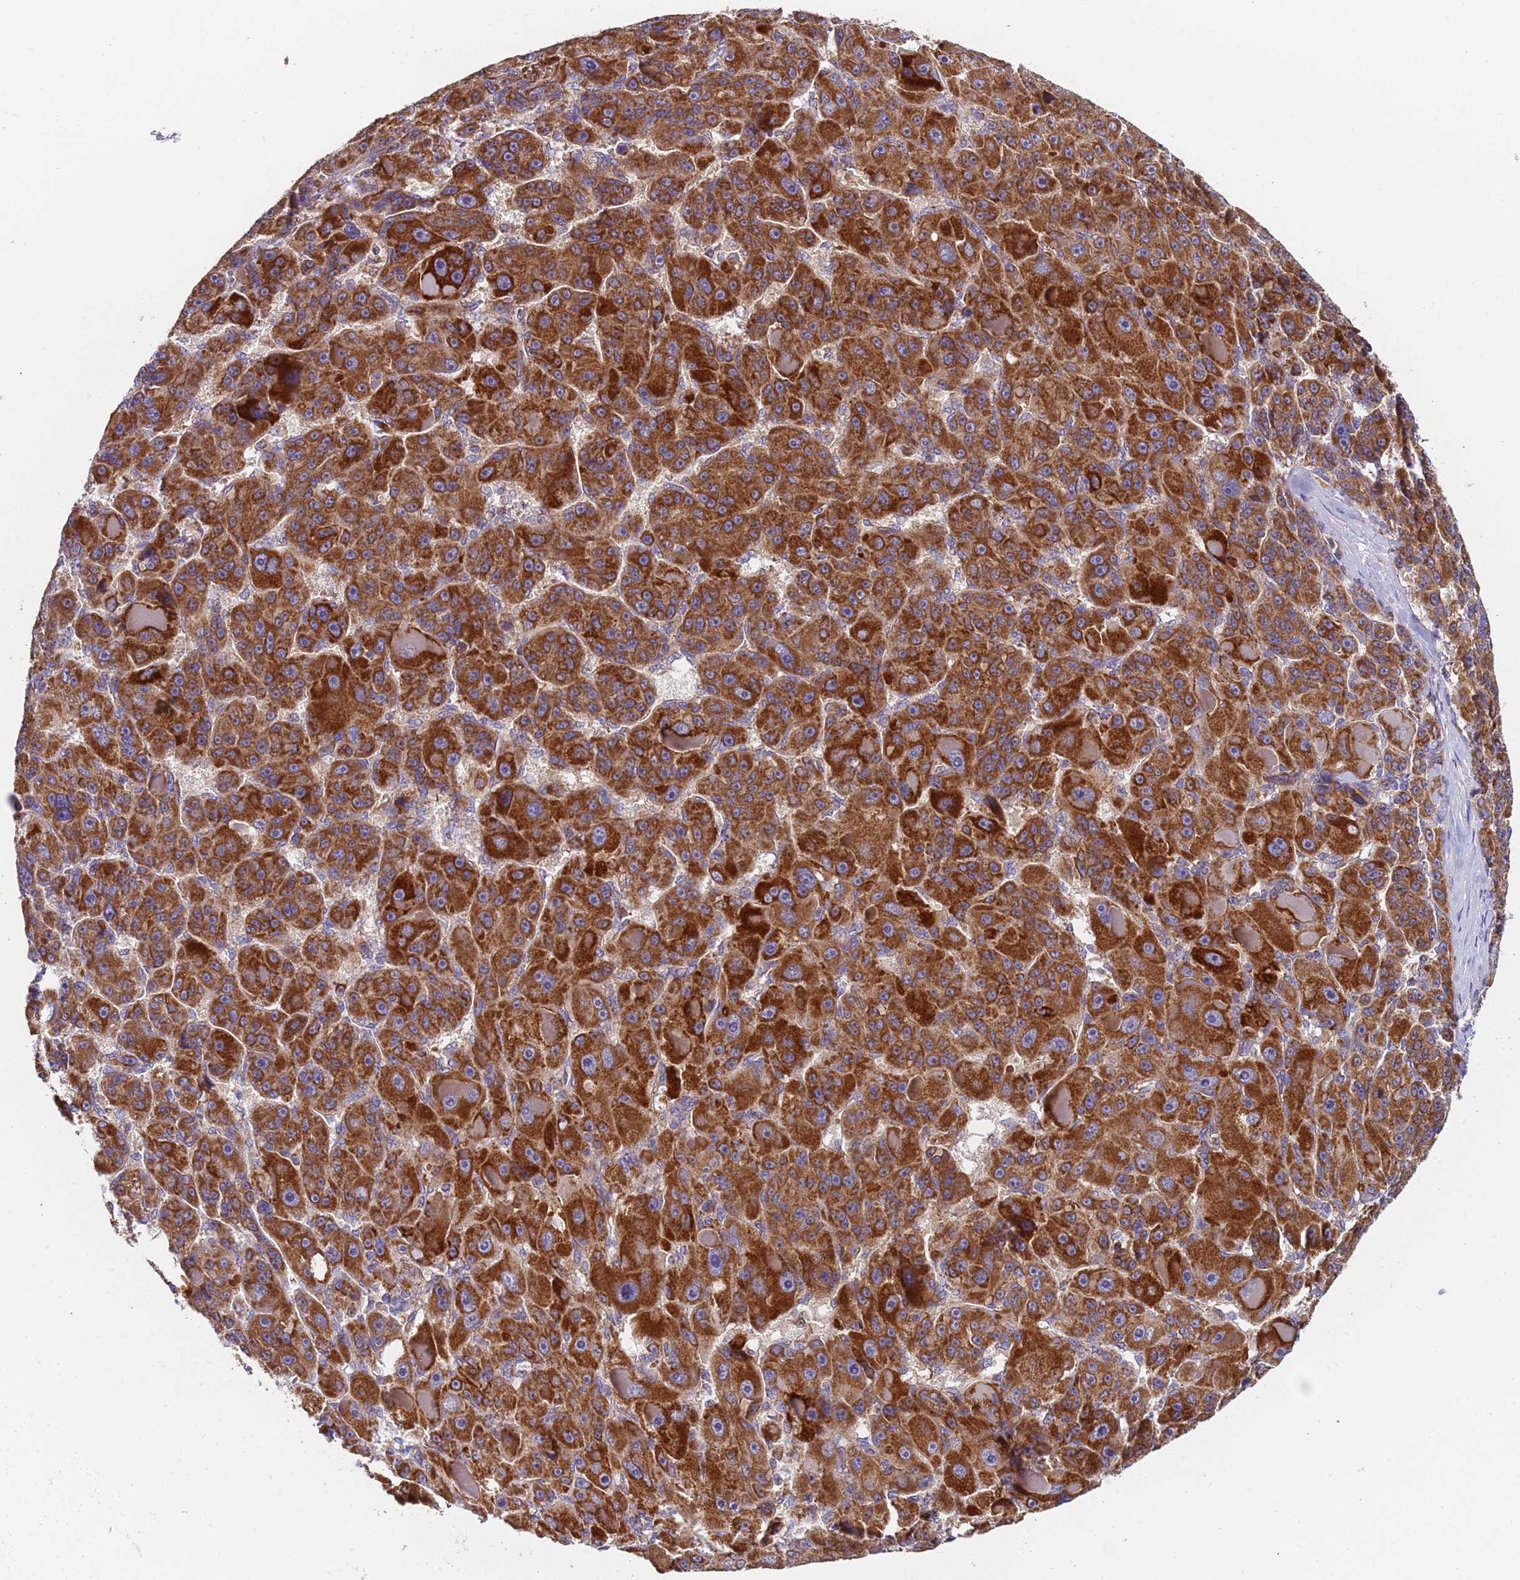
{"staining": {"intensity": "strong", "quantity": ">75%", "location": "cytoplasmic/membranous"}, "tissue": "liver cancer", "cell_type": "Tumor cells", "image_type": "cancer", "snomed": [{"axis": "morphology", "description": "Carcinoma, Hepatocellular, NOS"}, {"axis": "topography", "description": "Liver"}], "caption": "Immunohistochemistry (IHC) (DAB) staining of hepatocellular carcinoma (liver) displays strong cytoplasmic/membranous protein staining in approximately >75% of tumor cells.", "gene": "TMEM126A", "patient": {"sex": "male", "age": 76}}